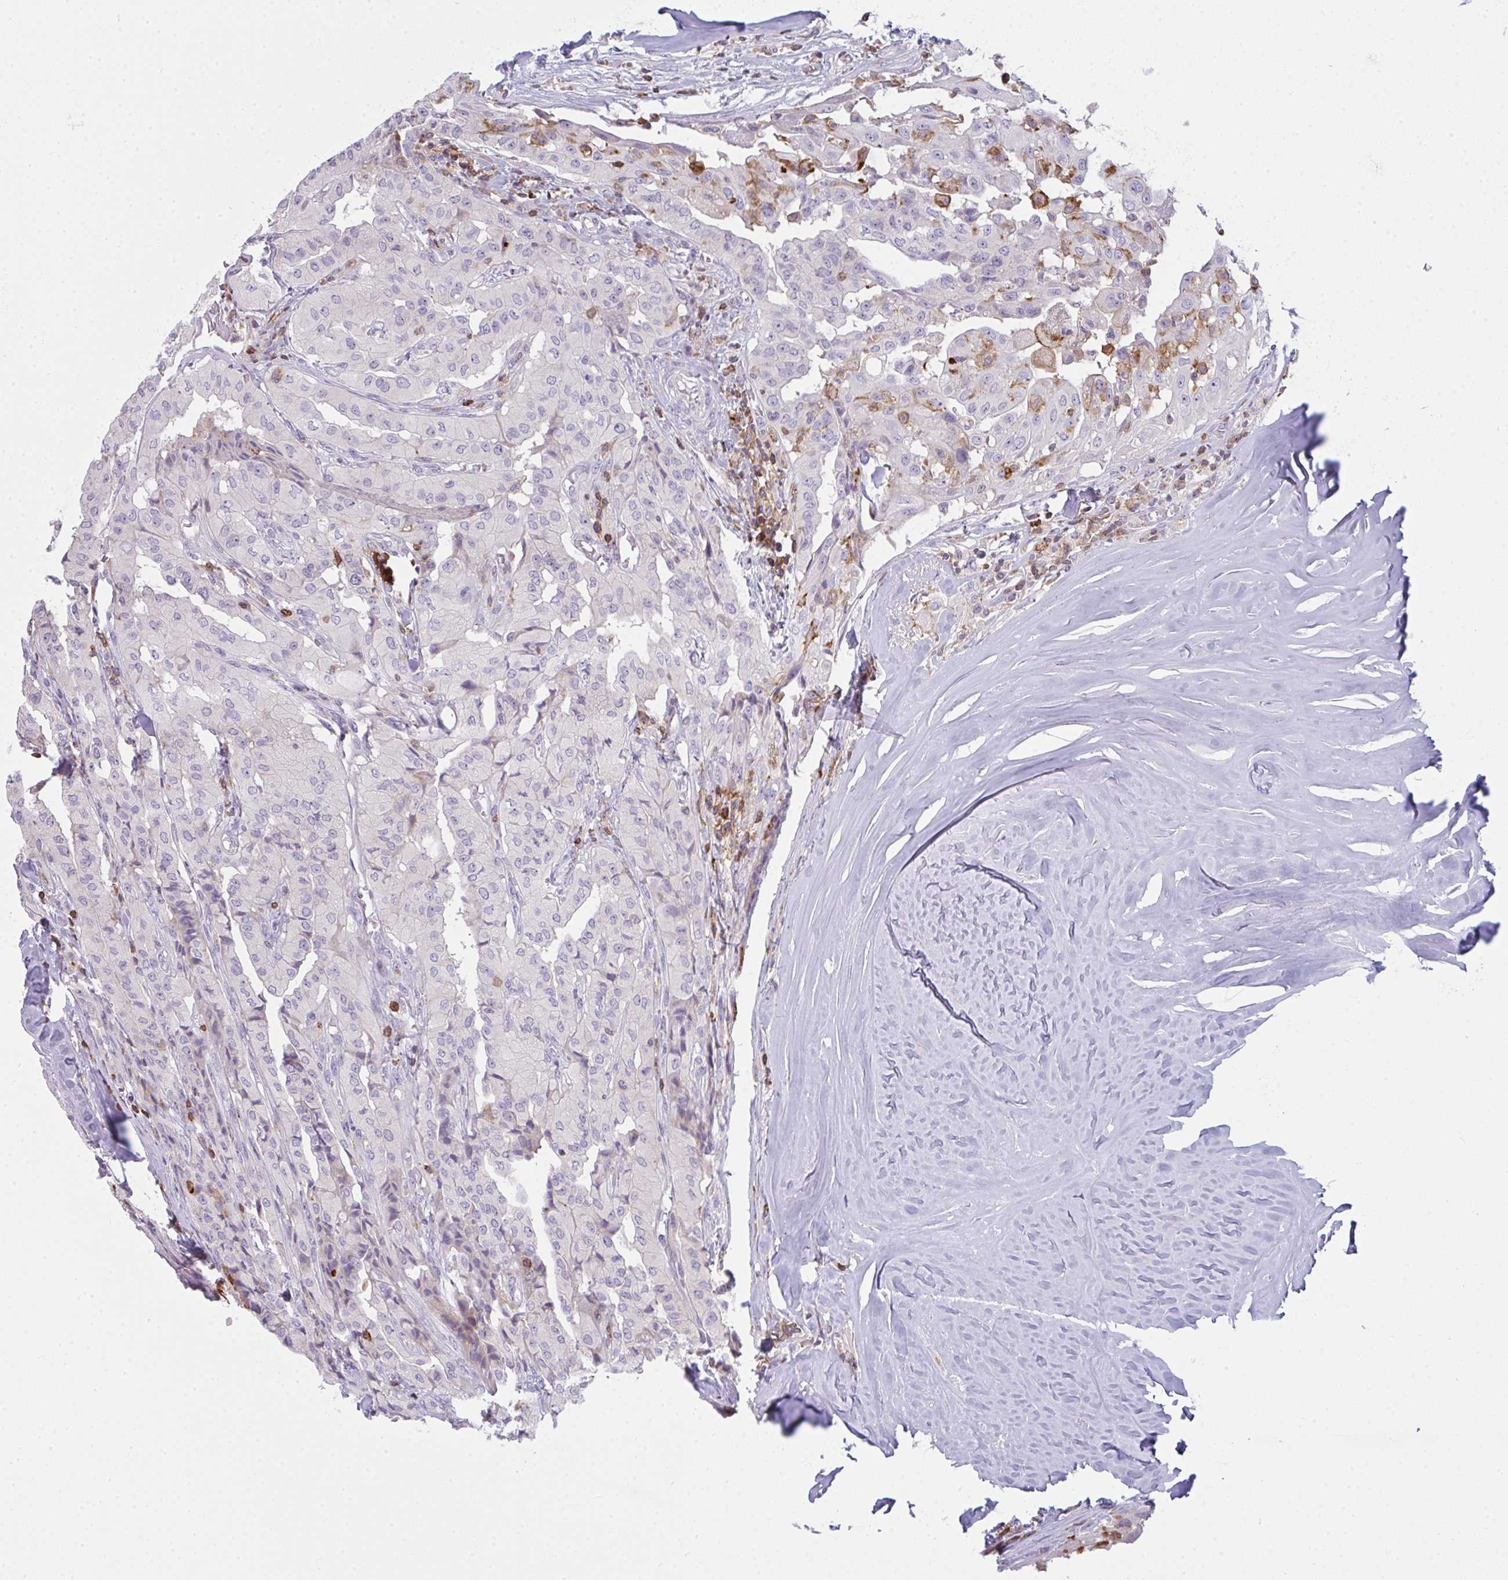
{"staining": {"intensity": "negative", "quantity": "none", "location": "none"}, "tissue": "thyroid cancer", "cell_type": "Tumor cells", "image_type": "cancer", "snomed": [{"axis": "morphology", "description": "Papillary adenocarcinoma, NOS"}, {"axis": "topography", "description": "Thyroid gland"}], "caption": "IHC of human thyroid papillary adenocarcinoma shows no expression in tumor cells.", "gene": "CD80", "patient": {"sex": "female", "age": 59}}